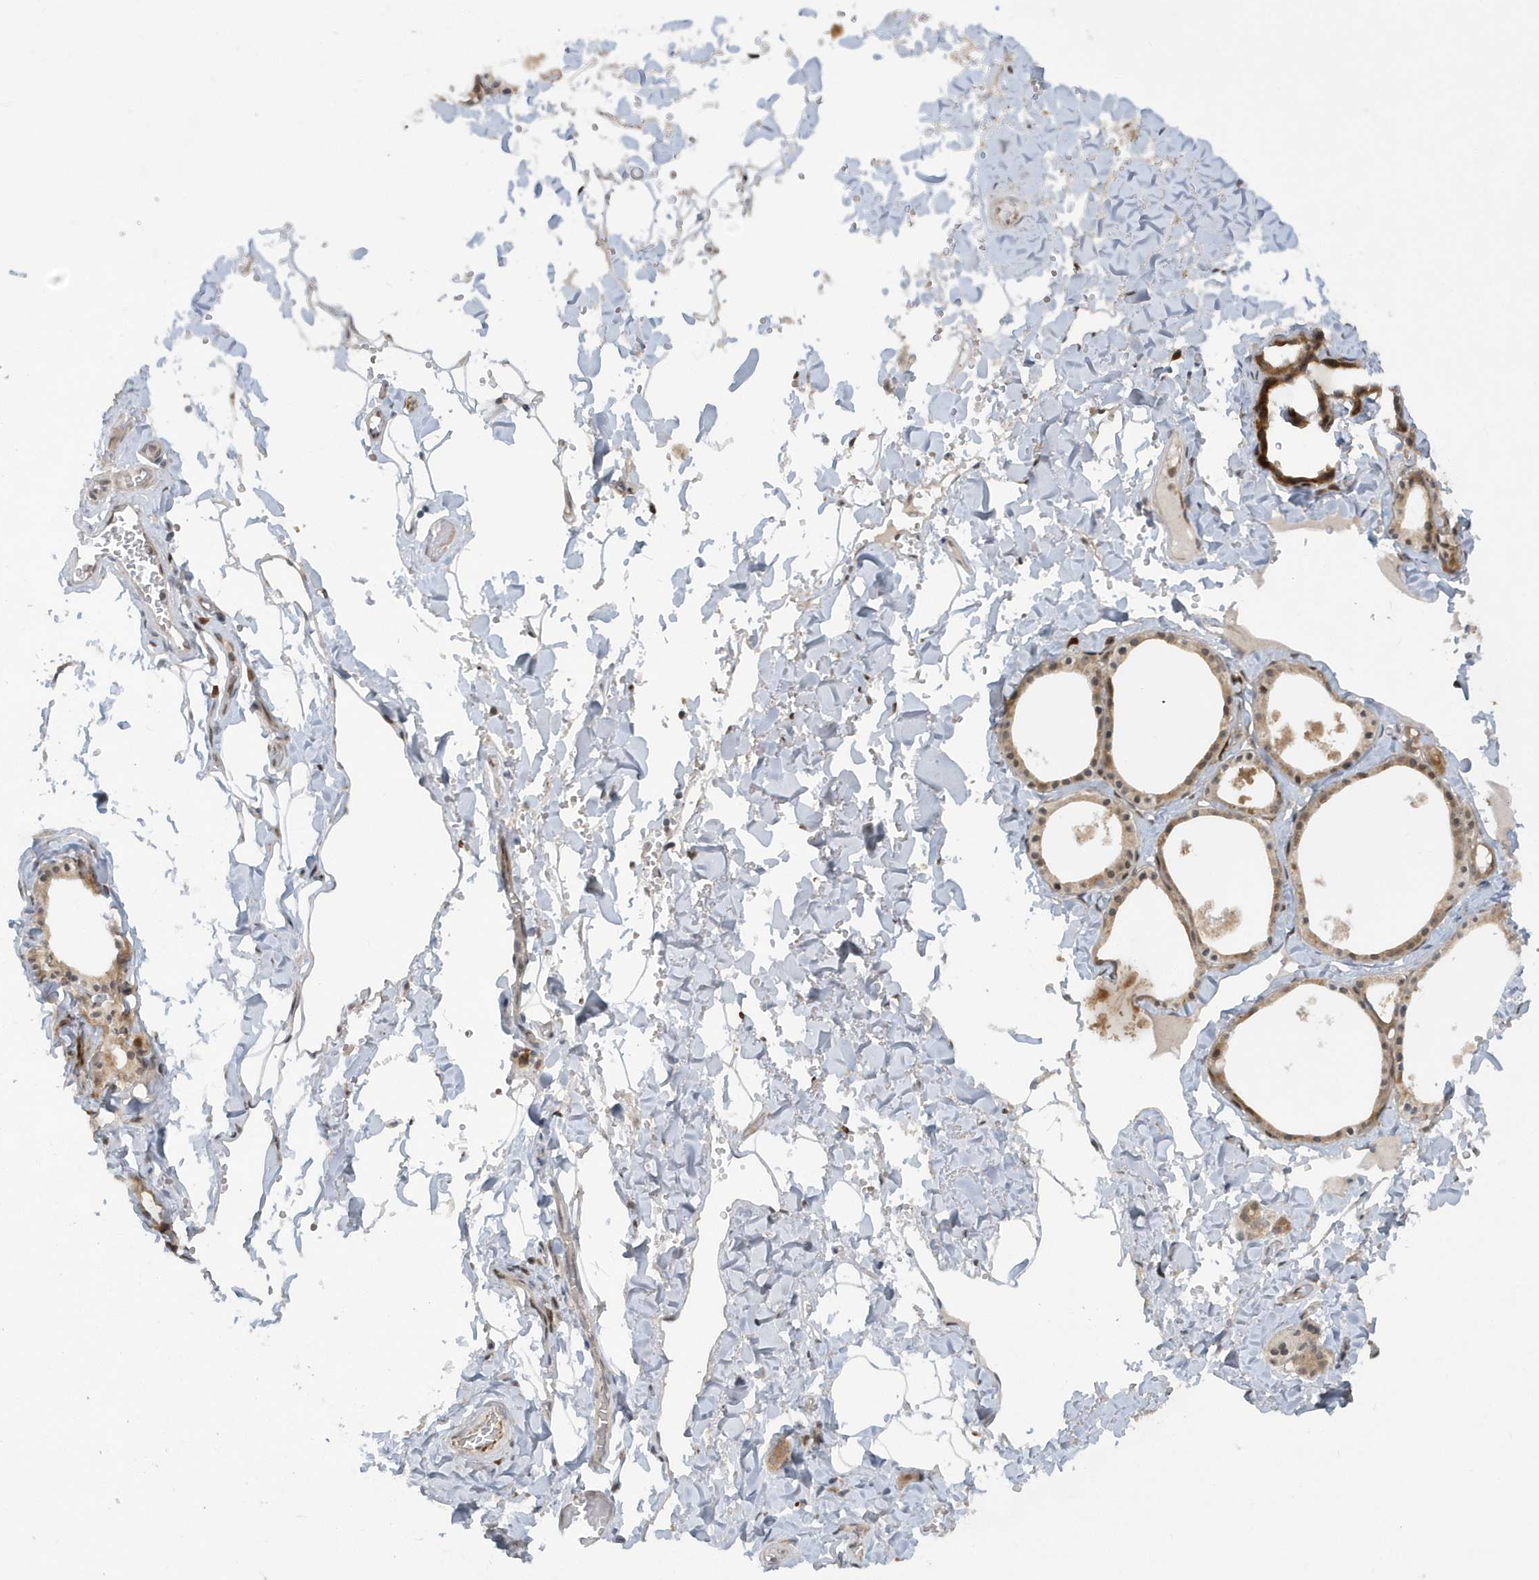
{"staining": {"intensity": "moderate", "quantity": ">75%", "location": "cytoplasmic/membranous"}, "tissue": "thyroid gland", "cell_type": "Glandular cells", "image_type": "normal", "snomed": [{"axis": "morphology", "description": "Normal tissue, NOS"}, {"axis": "topography", "description": "Thyroid gland"}], "caption": "The immunohistochemical stain labels moderate cytoplasmic/membranous positivity in glandular cells of unremarkable thyroid gland.", "gene": "ATG4A", "patient": {"sex": "male", "age": 56}}